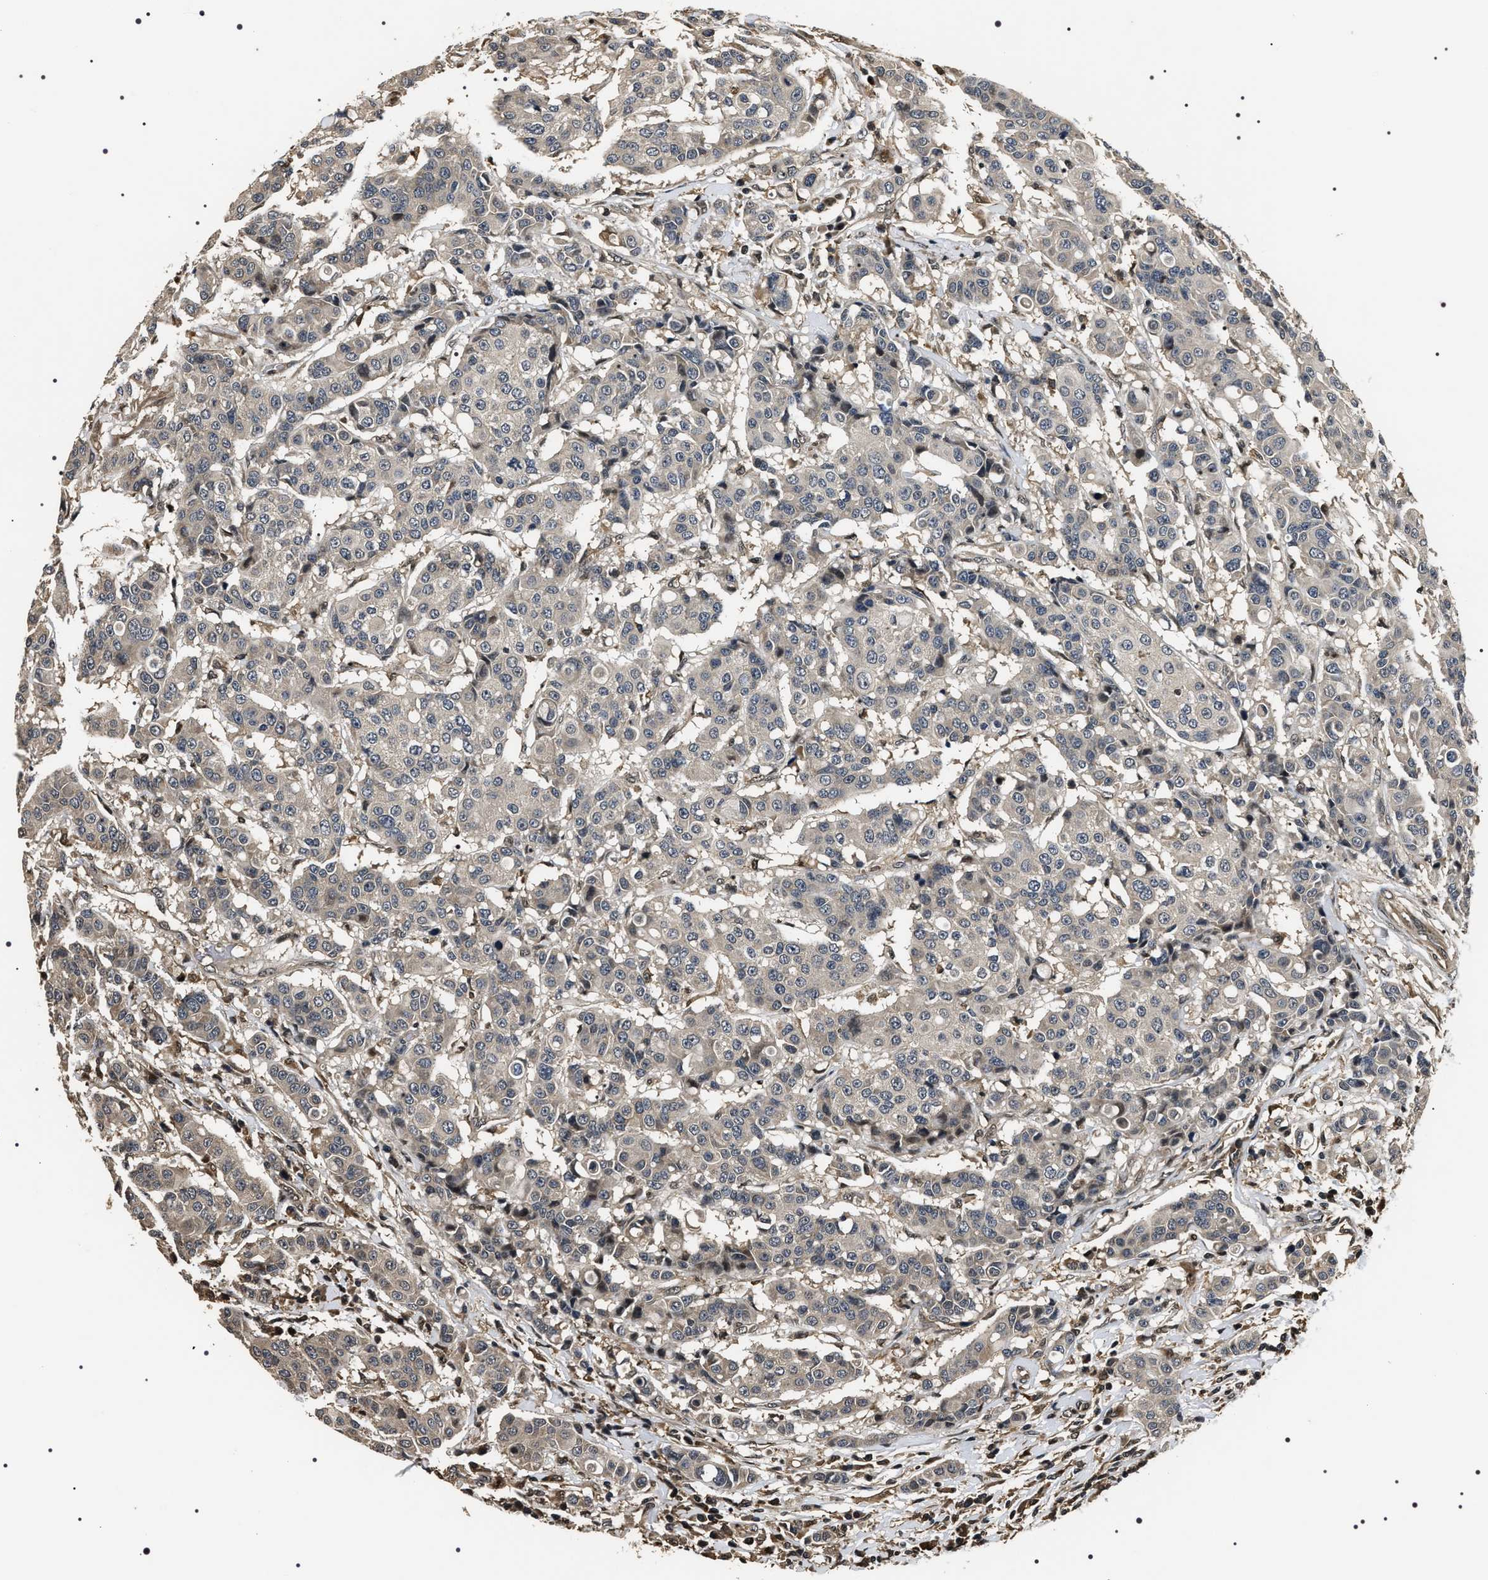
{"staining": {"intensity": "weak", "quantity": "<25%", "location": "cytoplasmic/membranous"}, "tissue": "breast cancer", "cell_type": "Tumor cells", "image_type": "cancer", "snomed": [{"axis": "morphology", "description": "Duct carcinoma"}, {"axis": "topography", "description": "Breast"}], "caption": "Immunohistochemistry (IHC) micrograph of neoplastic tissue: human intraductal carcinoma (breast) stained with DAB displays no significant protein expression in tumor cells.", "gene": "ARHGAP22", "patient": {"sex": "female", "age": 27}}